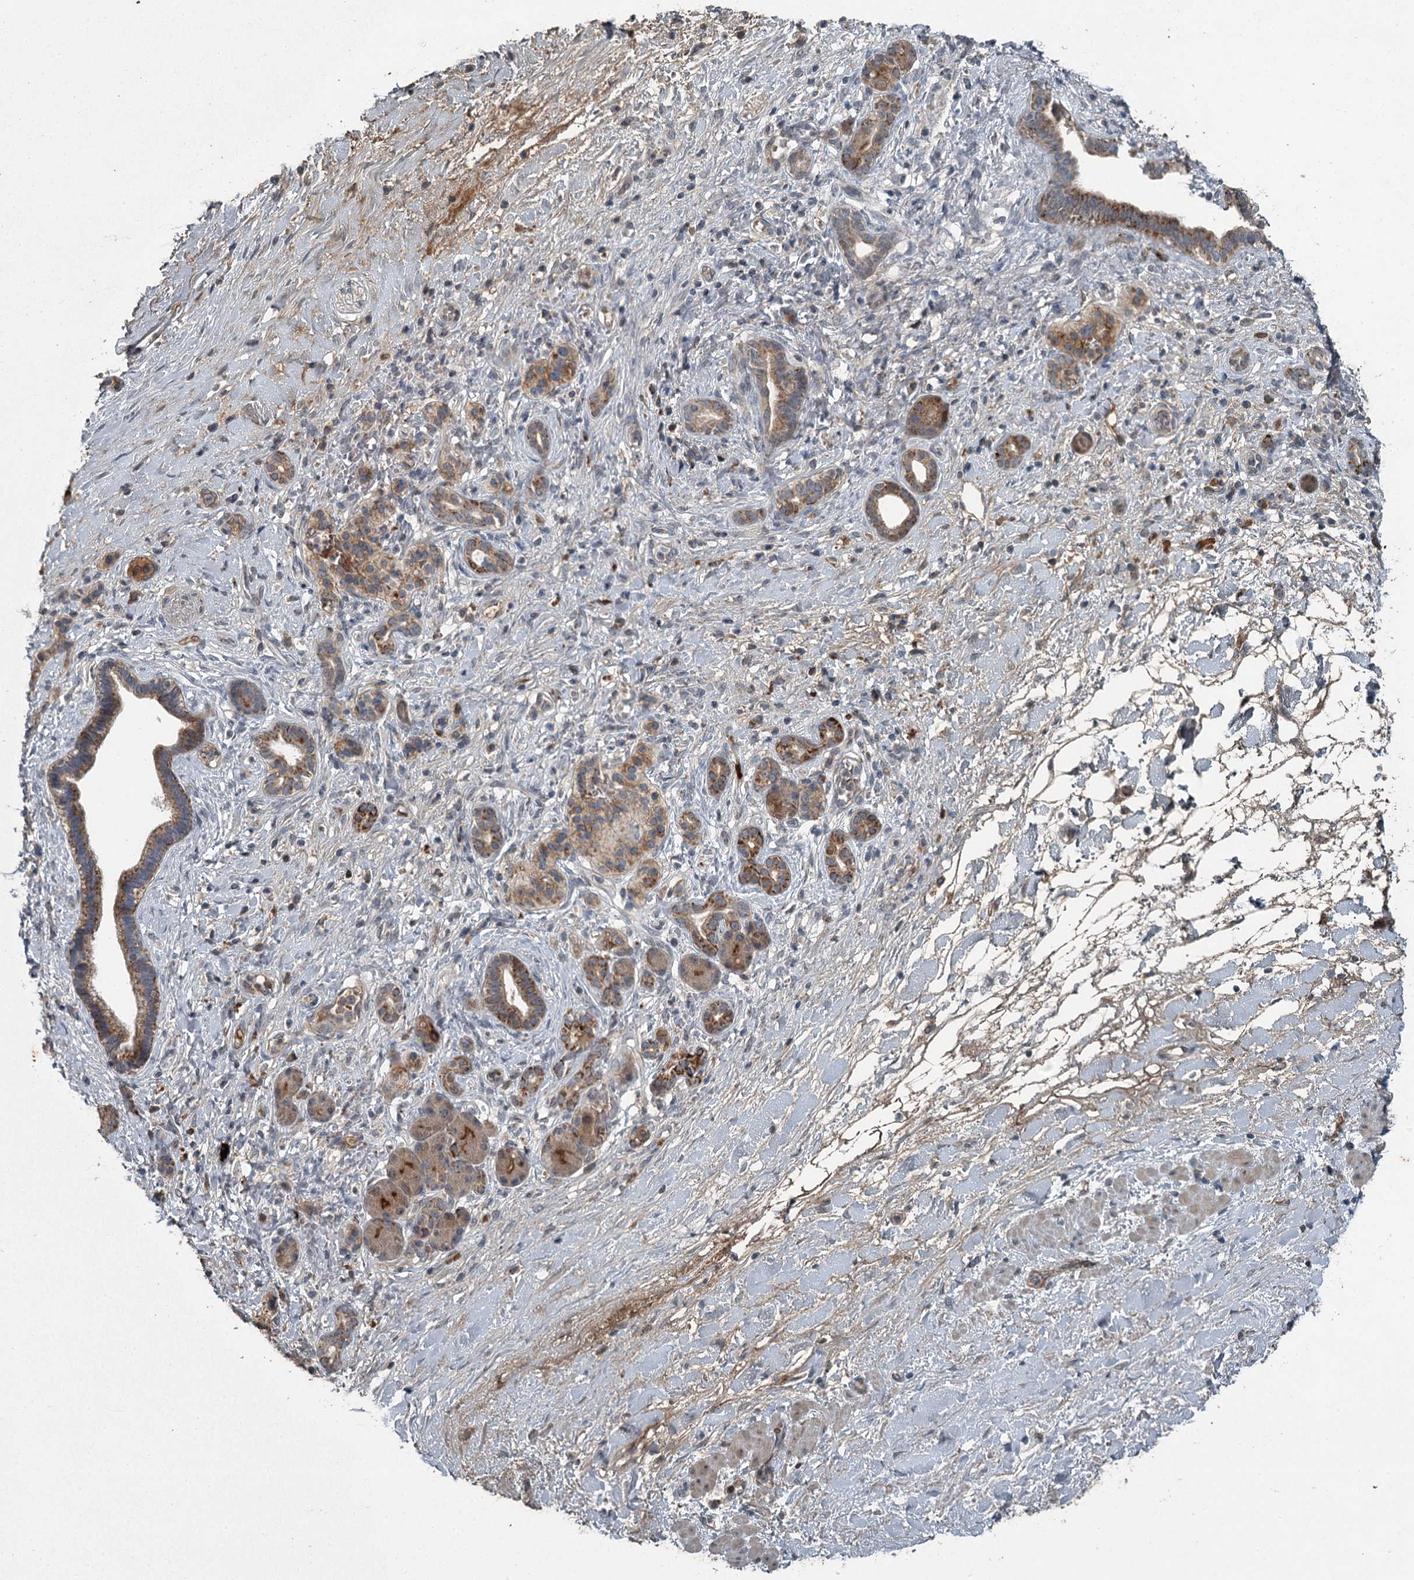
{"staining": {"intensity": "moderate", "quantity": "25%-75%", "location": "cytoplasmic/membranous"}, "tissue": "pancreatic cancer", "cell_type": "Tumor cells", "image_type": "cancer", "snomed": [{"axis": "morphology", "description": "Normal tissue, NOS"}, {"axis": "morphology", "description": "Adenocarcinoma, NOS"}, {"axis": "topography", "description": "Pancreas"}, {"axis": "topography", "description": "Peripheral nerve tissue"}], "caption": "Pancreatic adenocarcinoma was stained to show a protein in brown. There is medium levels of moderate cytoplasmic/membranous staining in approximately 25%-75% of tumor cells. The protein is shown in brown color, while the nuclei are stained blue.", "gene": "SLC39A8", "patient": {"sex": "female", "age": 77}}